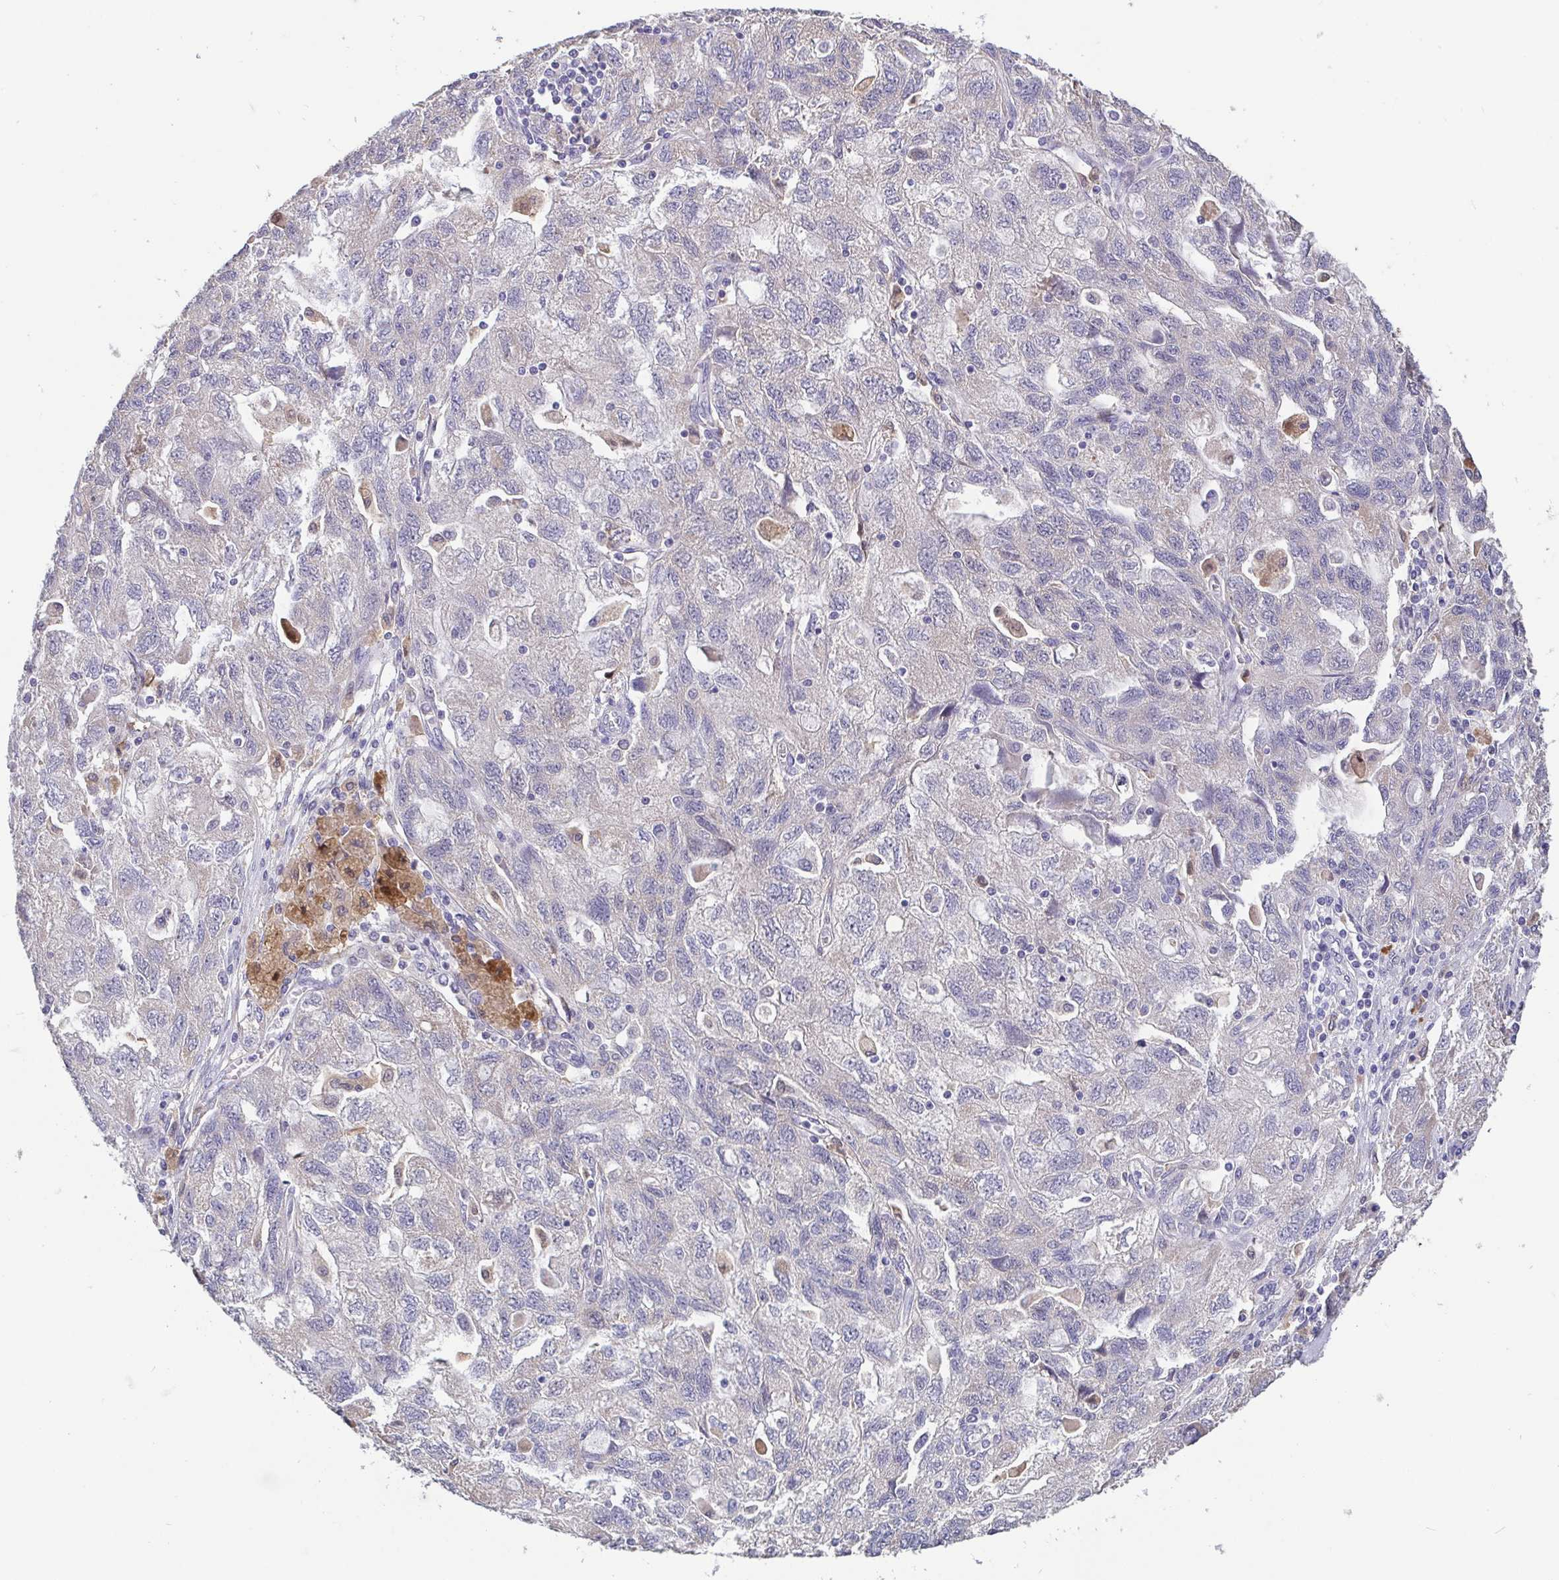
{"staining": {"intensity": "negative", "quantity": "none", "location": "none"}, "tissue": "ovarian cancer", "cell_type": "Tumor cells", "image_type": "cancer", "snomed": [{"axis": "morphology", "description": "Carcinoma, NOS"}, {"axis": "morphology", "description": "Cystadenocarcinoma, serous, NOS"}, {"axis": "topography", "description": "Ovary"}], "caption": "This is an immunohistochemistry histopathology image of ovarian cancer. There is no staining in tumor cells.", "gene": "IDH1", "patient": {"sex": "female", "age": 69}}